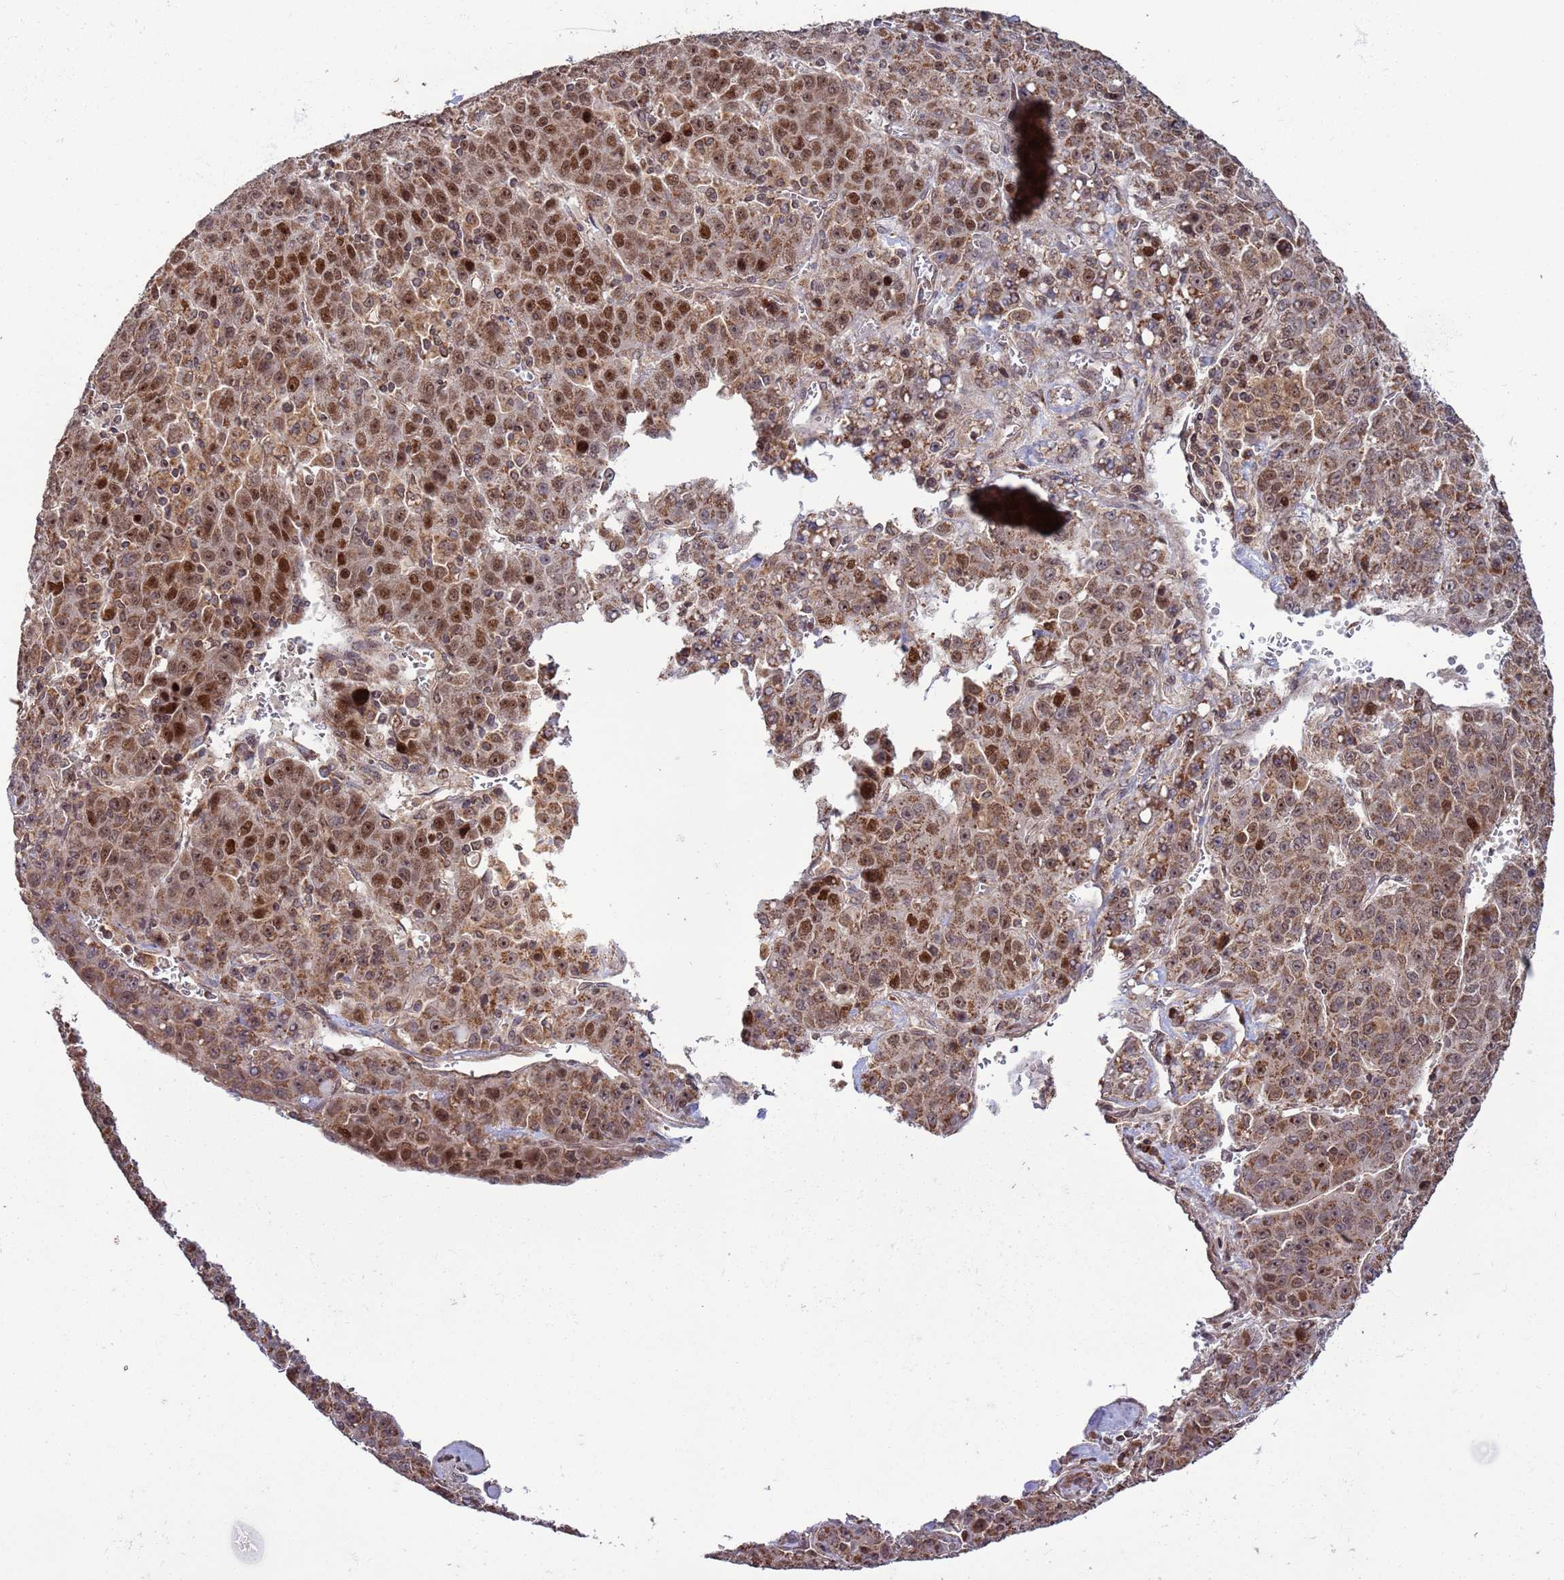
{"staining": {"intensity": "moderate", "quantity": ">75%", "location": "cytoplasmic/membranous,nuclear"}, "tissue": "liver cancer", "cell_type": "Tumor cells", "image_type": "cancer", "snomed": [{"axis": "morphology", "description": "Carcinoma, Hepatocellular, NOS"}, {"axis": "topography", "description": "Liver"}], "caption": "This photomicrograph exhibits immunohistochemistry staining of human hepatocellular carcinoma (liver), with medium moderate cytoplasmic/membranous and nuclear staining in approximately >75% of tumor cells.", "gene": "RCOR2", "patient": {"sex": "female", "age": 53}}